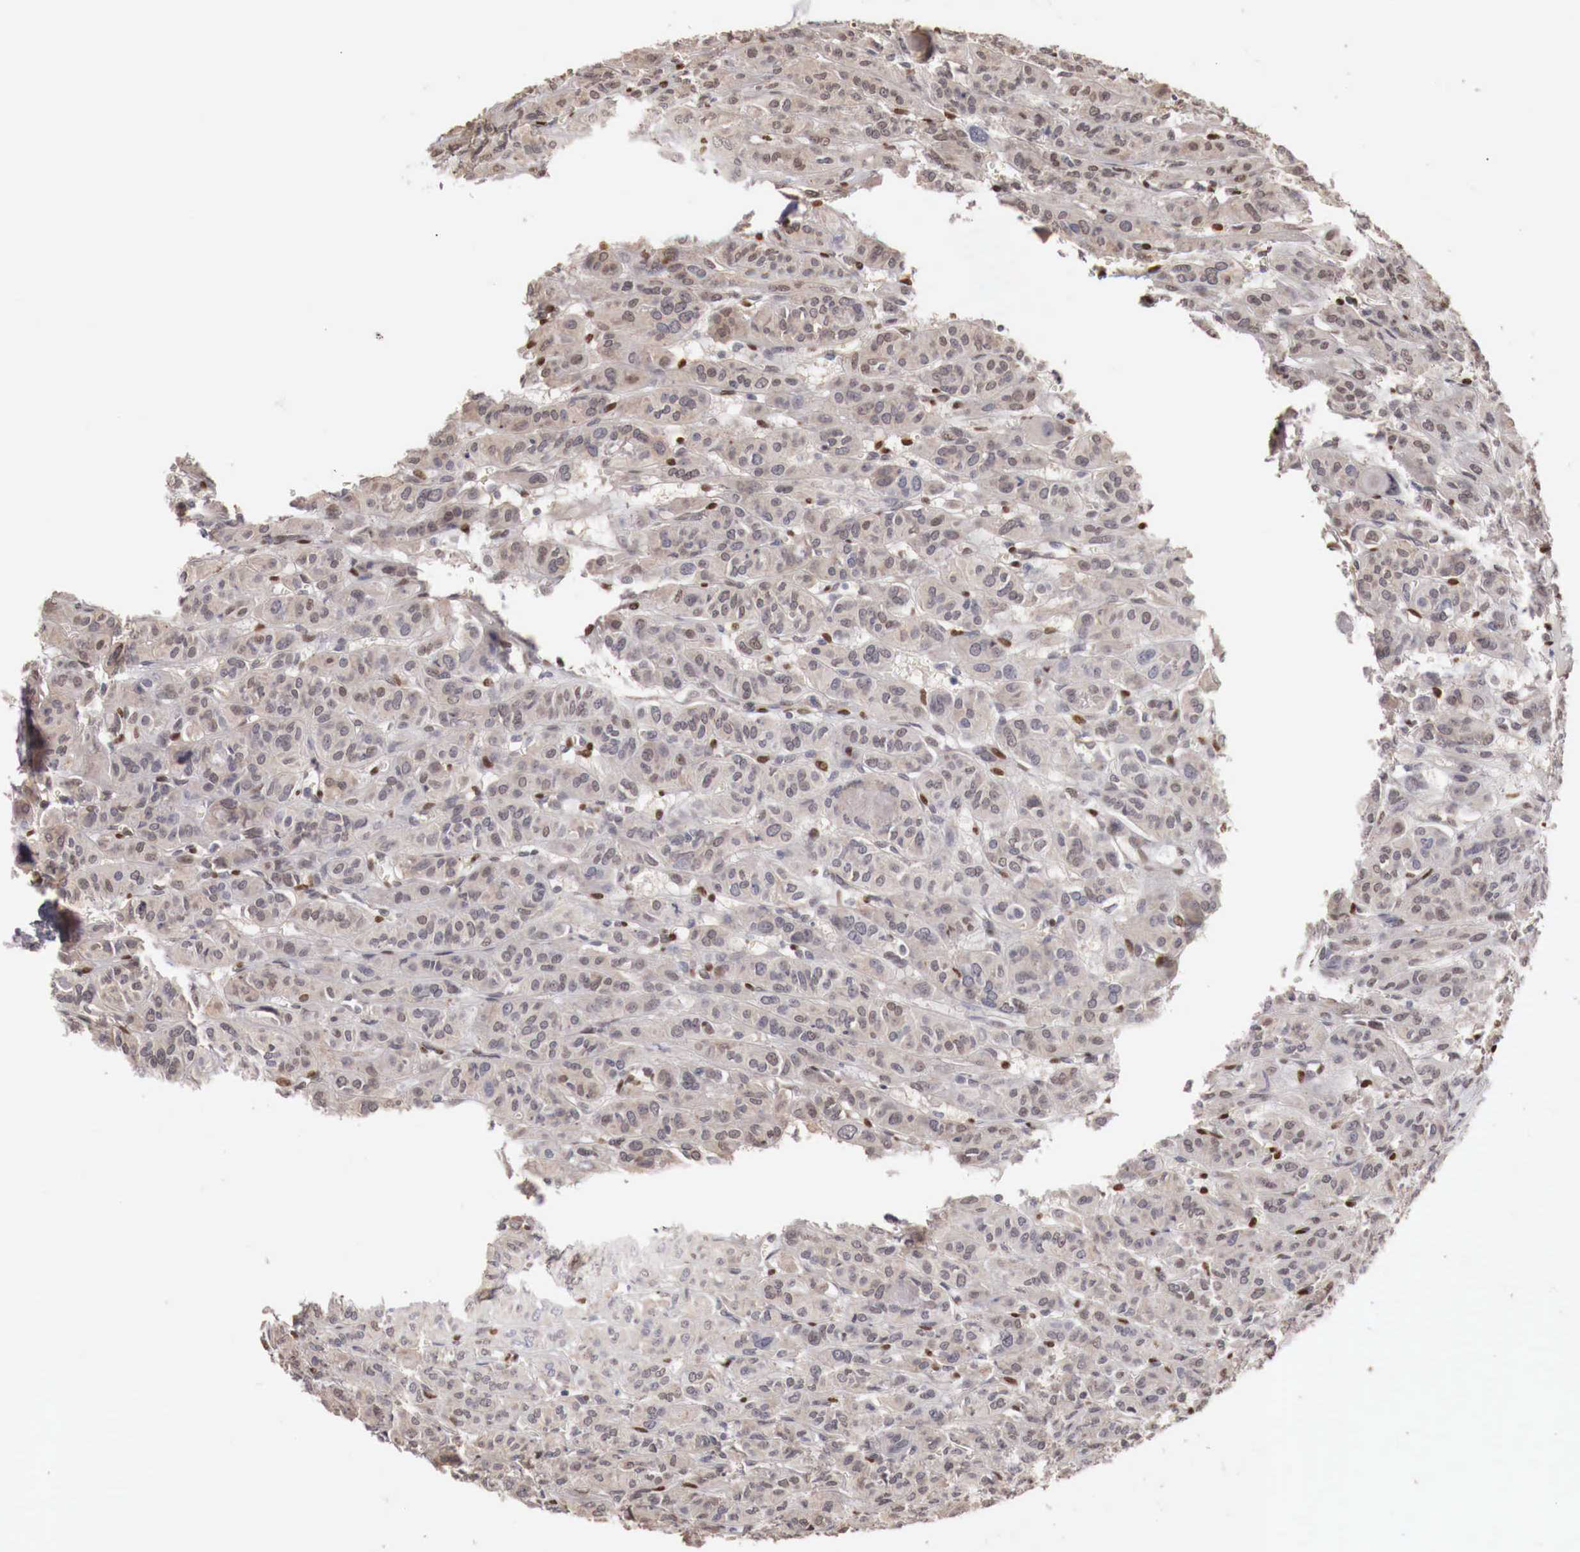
{"staining": {"intensity": "weak", "quantity": "<25%", "location": "cytoplasmic/membranous"}, "tissue": "thyroid cancer", "cell_type": "Tumor cells", "image_type": "cancer", "snomed": [{"axis": "morphology", "description": "Follicular adenoma carcinoma, NOS"}, {"axis": "topography", "description": "Thyroid gland"}], "caption": "Tumor cells show no significant positivity in thyroid cancer. (DAB immunohistochemistry, high magnification).", "gene": "KHDRBS2", "patient": {"sex": "female", "age": 71}}